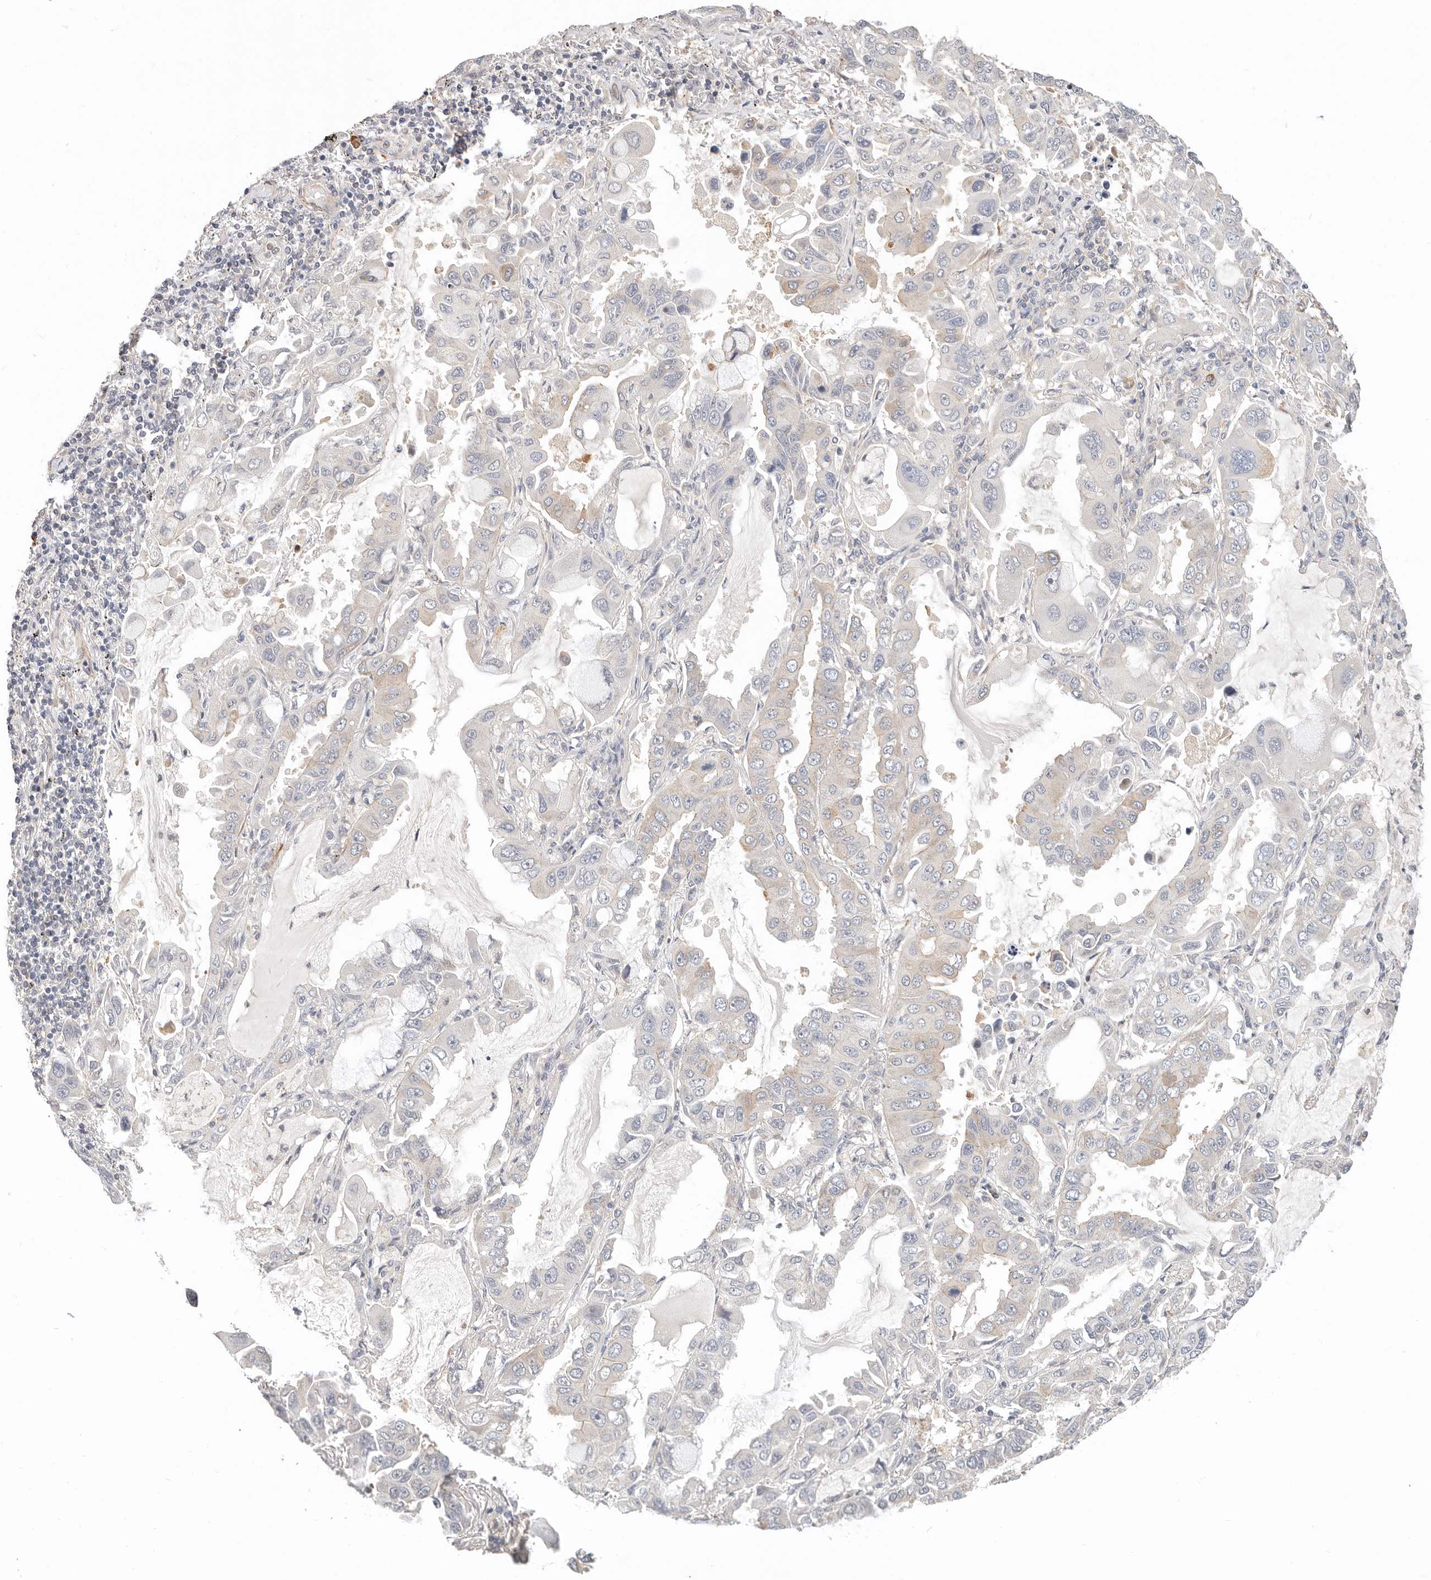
{"staining": {"intensity": "negative", "quantity": "none", "location": "none"}, "tissue": "lung cancer", "cell_type": "Tumor cells", "image_type": "cancer", "snomed": [{"axis": "morphology", "description": "Adenocarcinoma, NOS"}, {"axis": "topography", "description": "Lung"}], "caption": "DAB immunohistochemical staining of human adenocarcinoma (lung) displays no significant positivity in tumor cells.", "gene": "ZRANB1", "patient": {"sex": "male", "age": 64}}